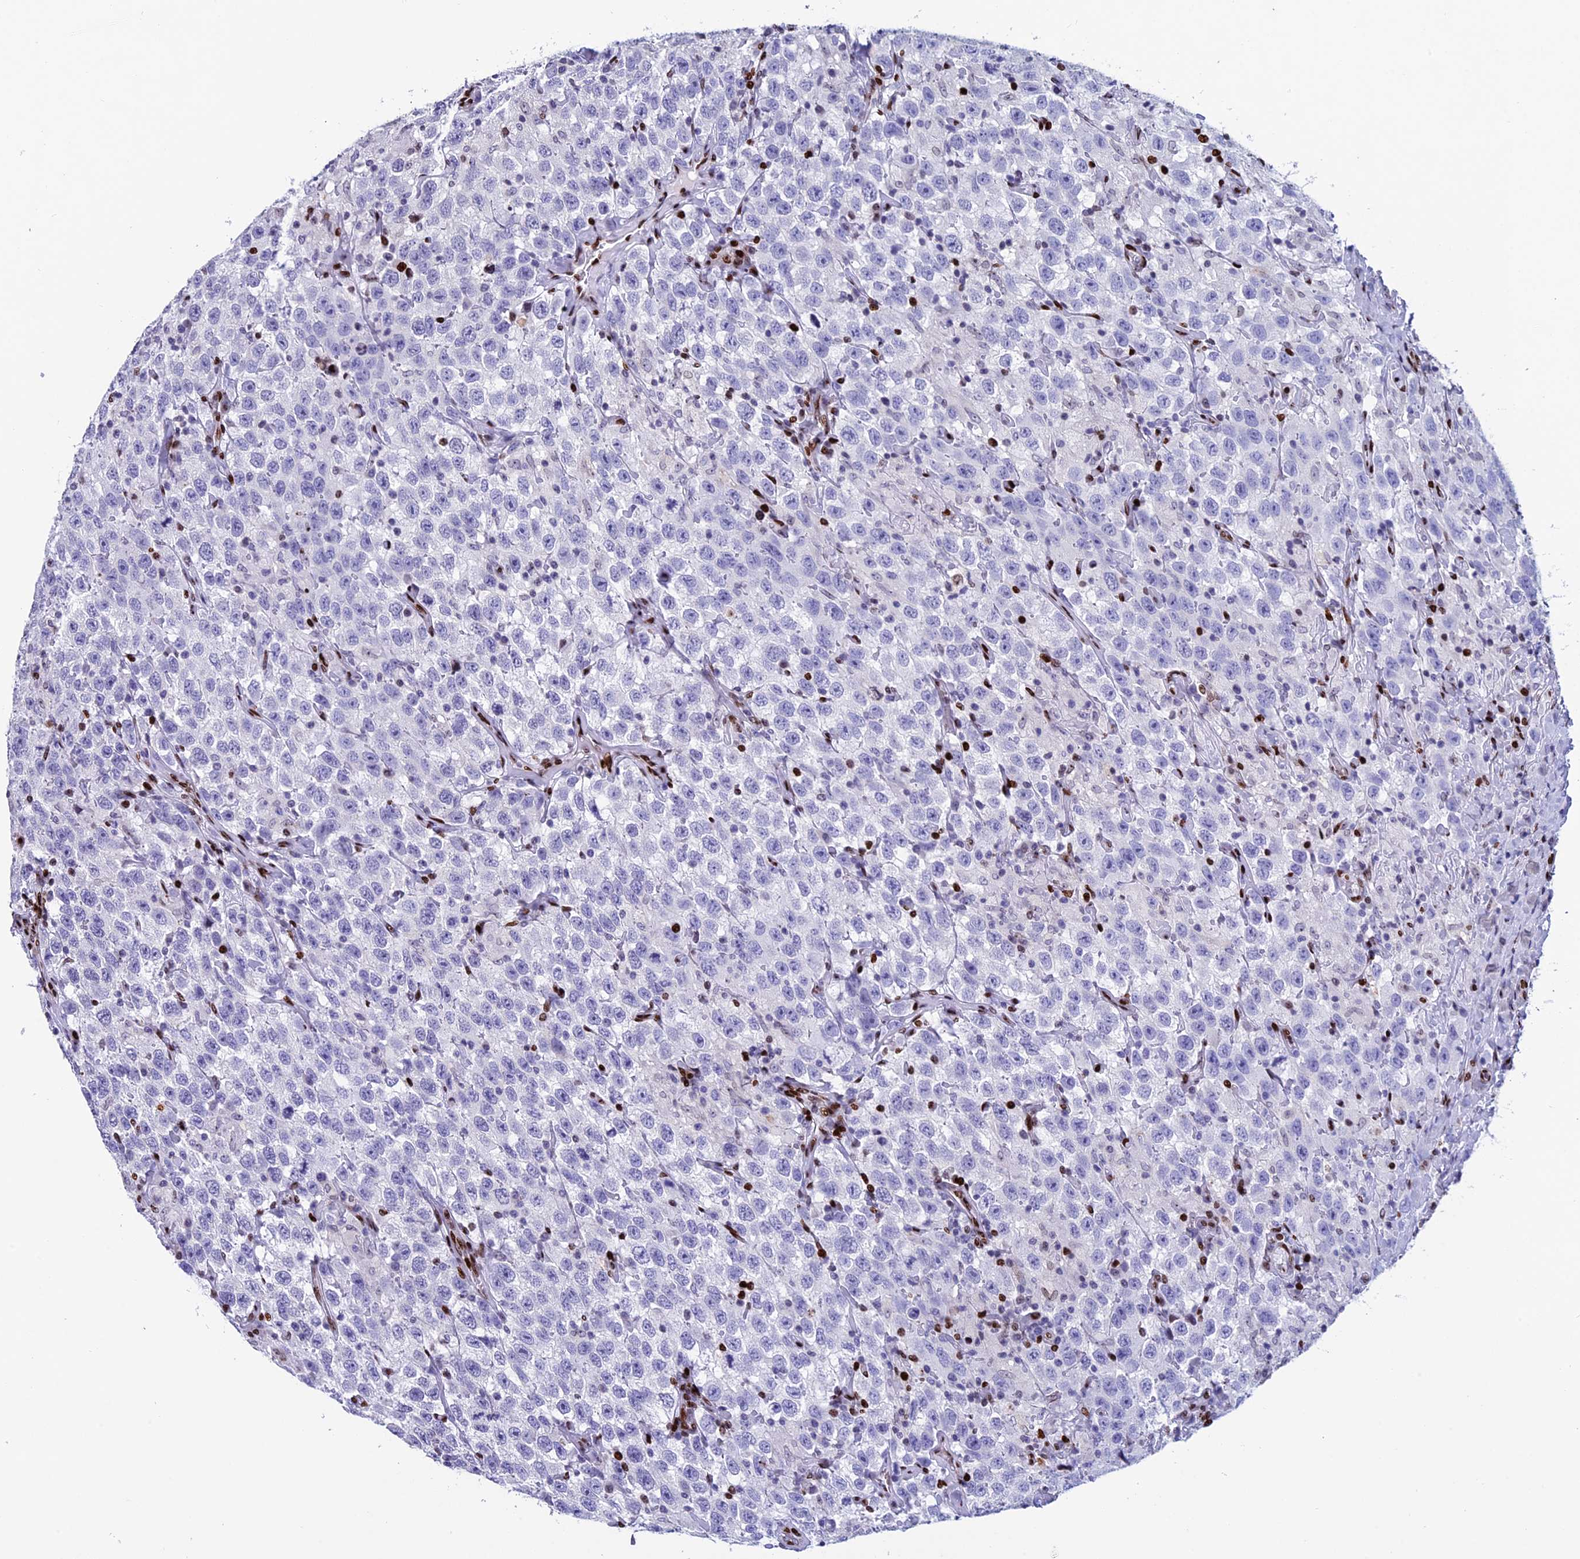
{"staining": {"intensity": "negative", "quantity": "none", "location": "none"}, "tissue": "testis cancer", "cell_type": "Tumor cells", "image_type": "cancer", "snomed": [{"axis": "morphology", "description": "Seminoma, NOS"}, {"axis": "topography", "description": "Testis"}], "caption": "Immunohistochemistry photomicrograph of testis cancer stained for a protein (brown), which demonstrates no expression in tumor cells. Nuclei are stained in blue.", "gene": "BTBD3", "patient": {"sex": "male", "age": 41}}